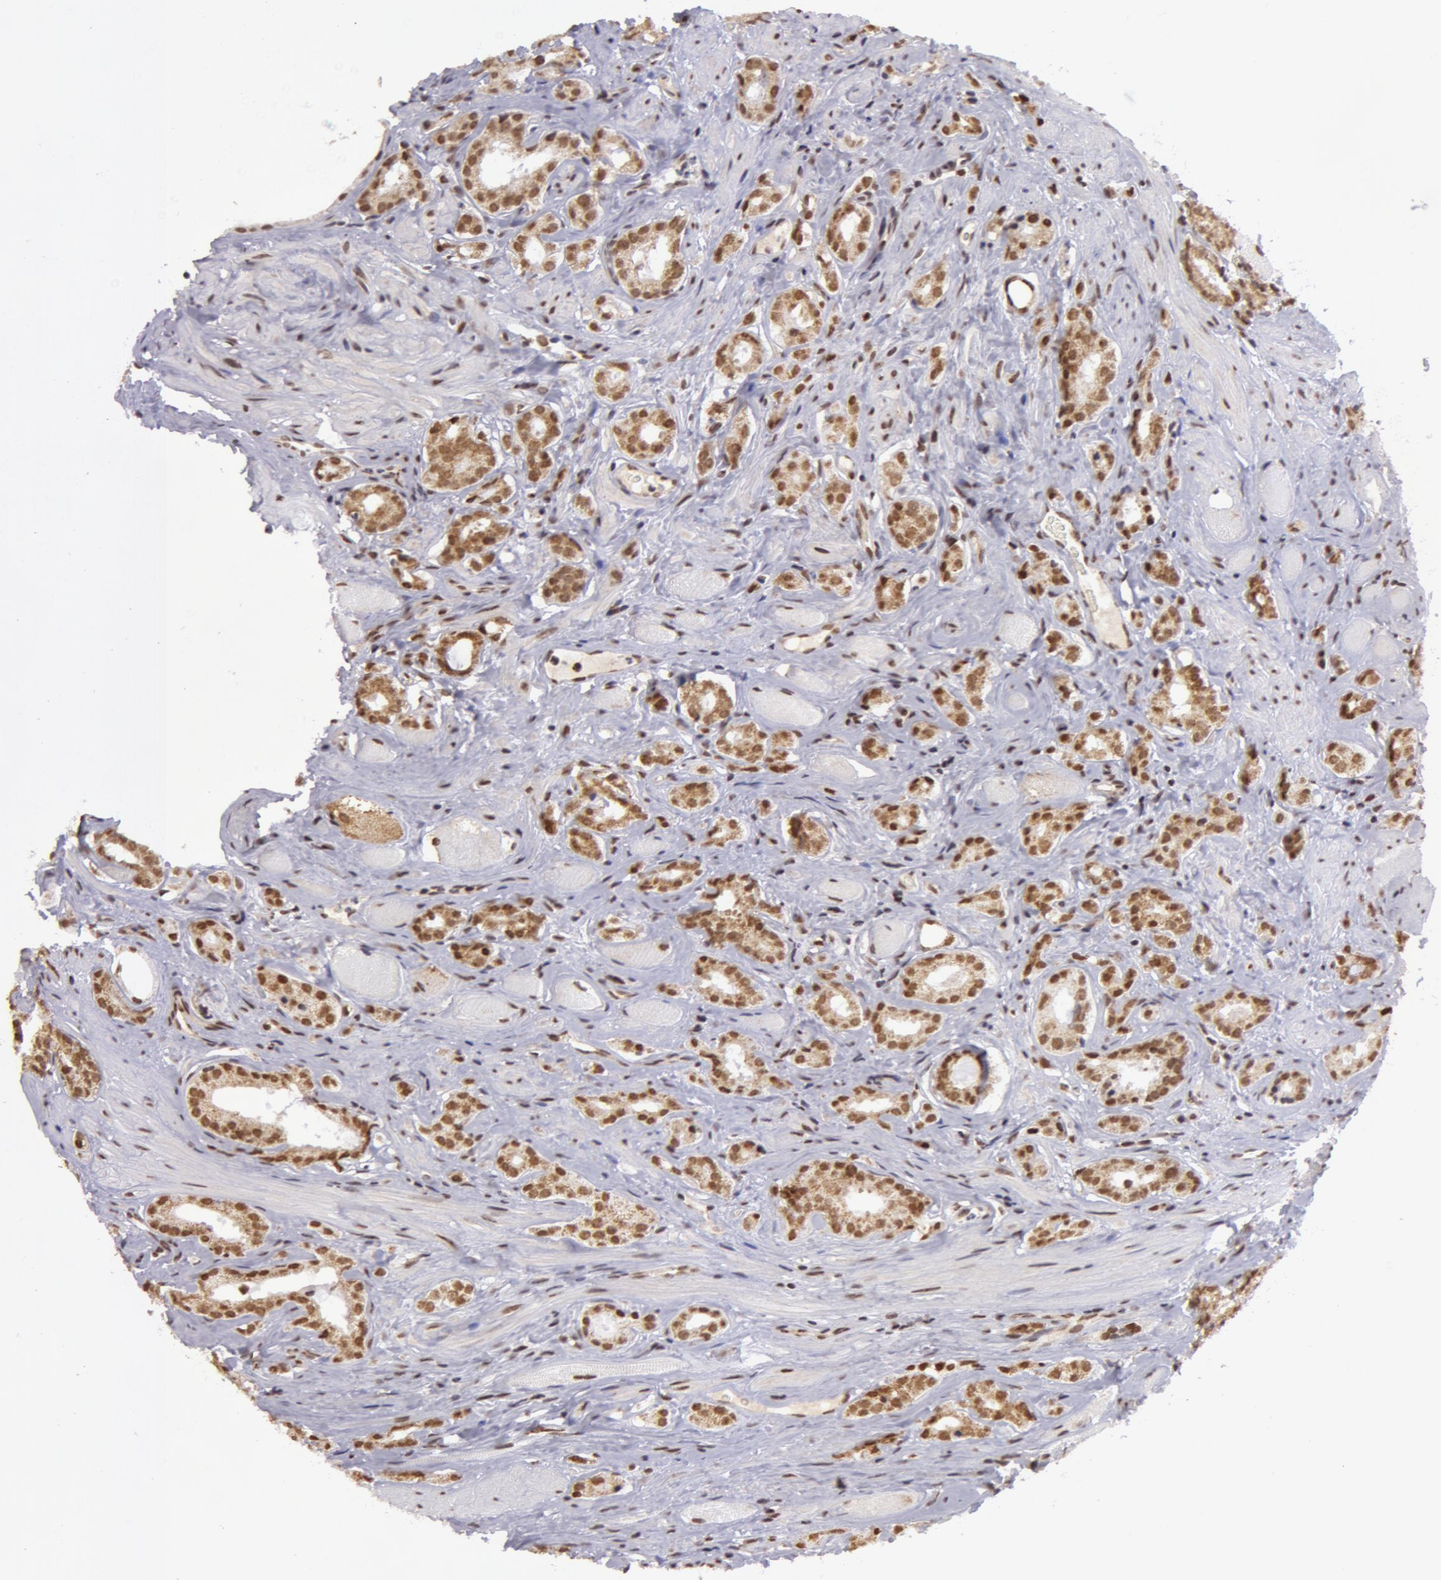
{"staining": {"intensity": "moderate", "quantity": ">75%", "location": "cytoplasmic/membranous,nuclear"}, "tissue": "prostate cancer", "cell_type": "Tumor cells", "image_type": "cancer", "snomed": [{"axis": "morphology", "description": "Adenocarcinoma, Medium grade"}, {"axis": "topography", "description": "Prostate"}], "caption": "High-magnification brightfield microscopy of prostate cancer (adenocarcinoma (medium-grade)) stained with DAB (brown) and counterstained with hematoxylin (blue). tumor cells exhibit moderate cytoplasmic/membranous and nuclear expression is present in approximately>75% of cells.", "gene": "VRTN", "patient": {"sex": "male", "age": 53}}